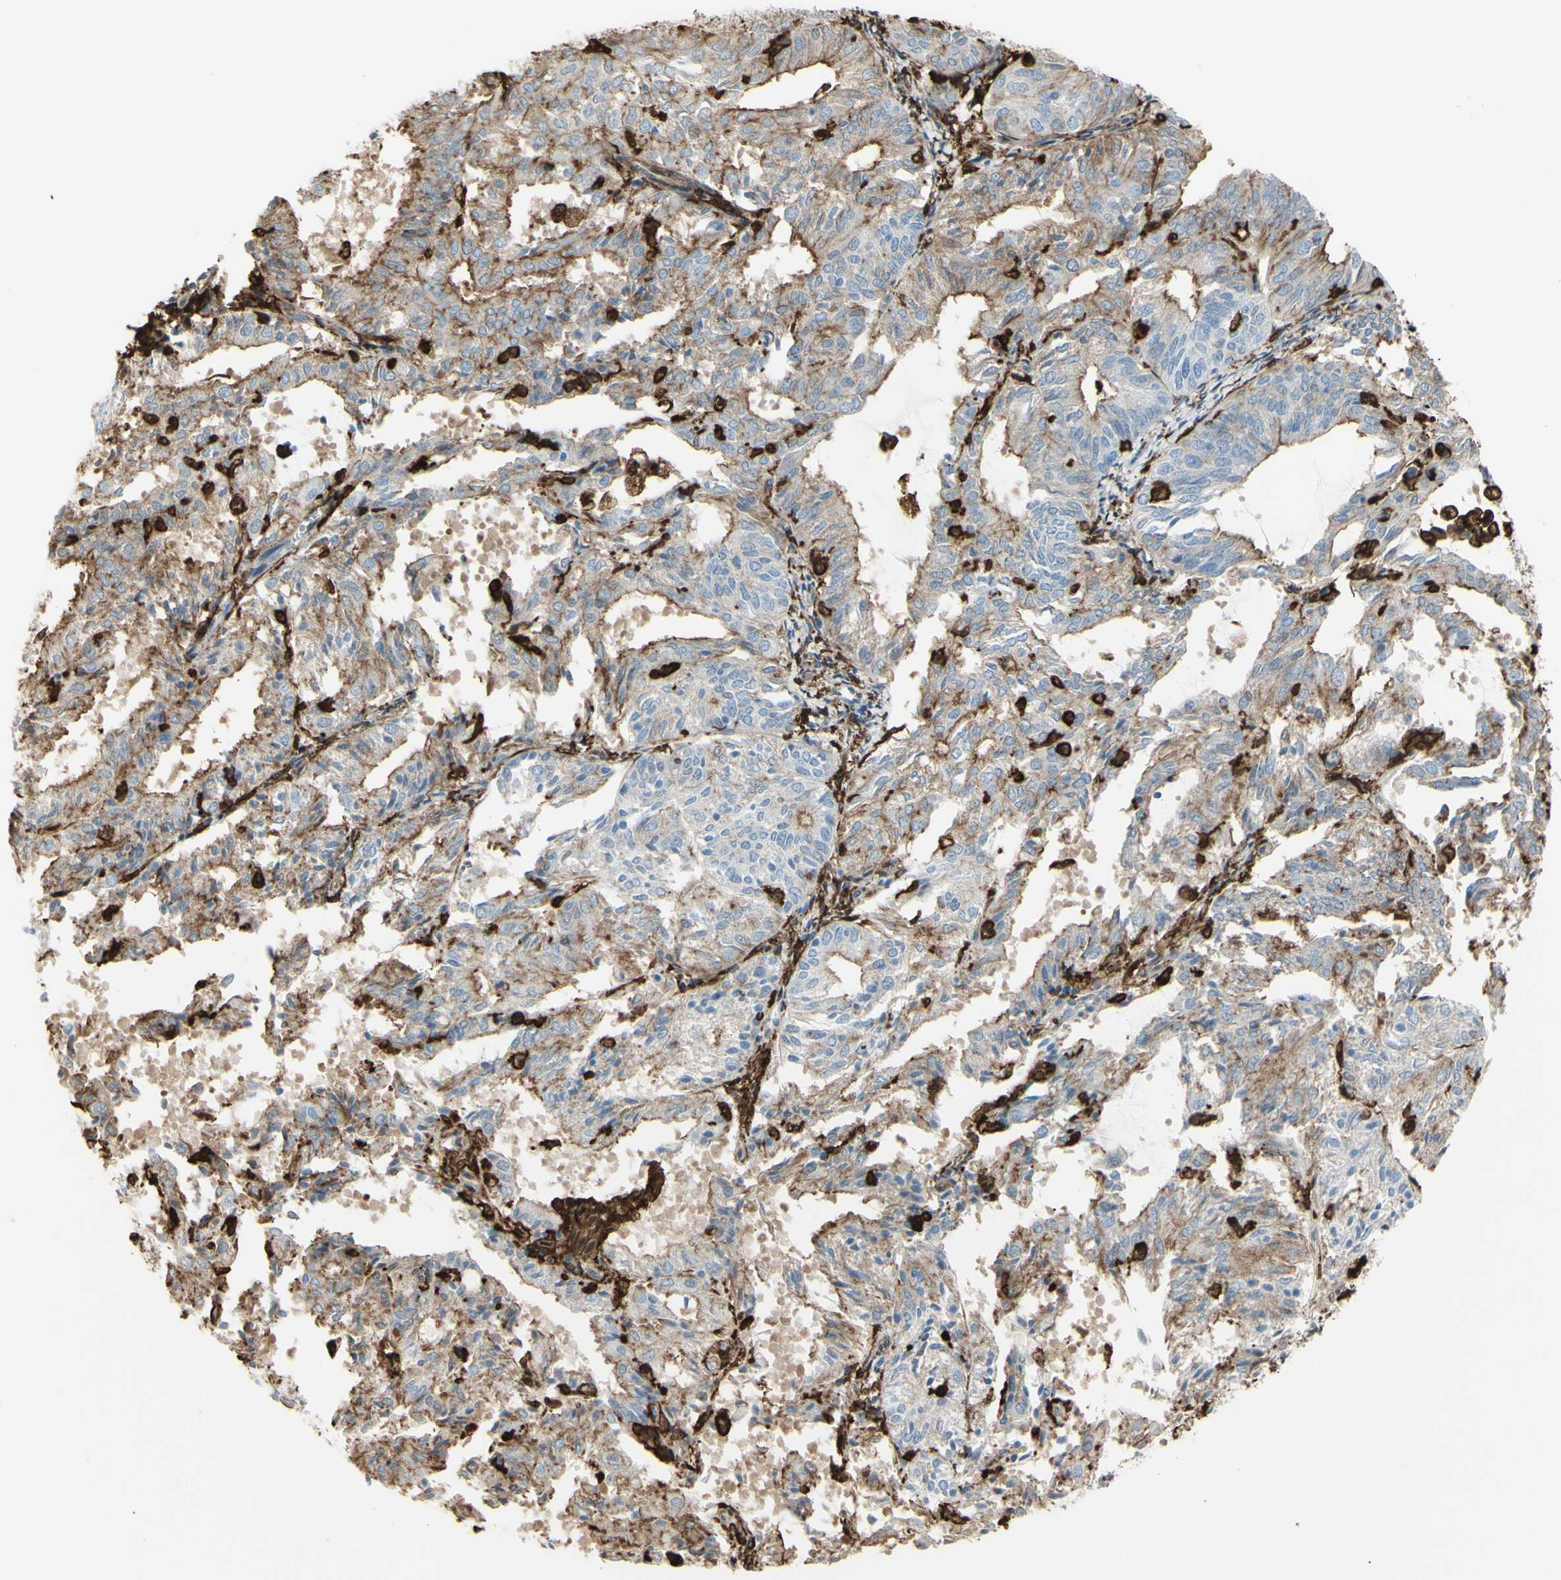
{"staining": {"intensity": "weak", "quantity": "25%-75%", "location": "cytoplasmic/membranous"}, "tissue": "endometrial cancer", "cell_type": "Tumor cells", "image_type": "cancer", "snomed": [{"axis": "morphology", "description": "Adenocarcinoma, NOS"}, {"axis": "topography", "description": "Uterus"}], "caption": "Immunohistochemical staining of human adenocarcinoma (endometrial) shows weak cytoplasmic/membranous protein positivity in about 25%-75% of tumor cells. (Stains: DAB (3,3'-diaminobenzidine) in brown, nuclei in blue, Microscopy: brightfield microscopy at high magnification).", "gene": "GSN", "patient": {"sex": "female", "age": 60}}